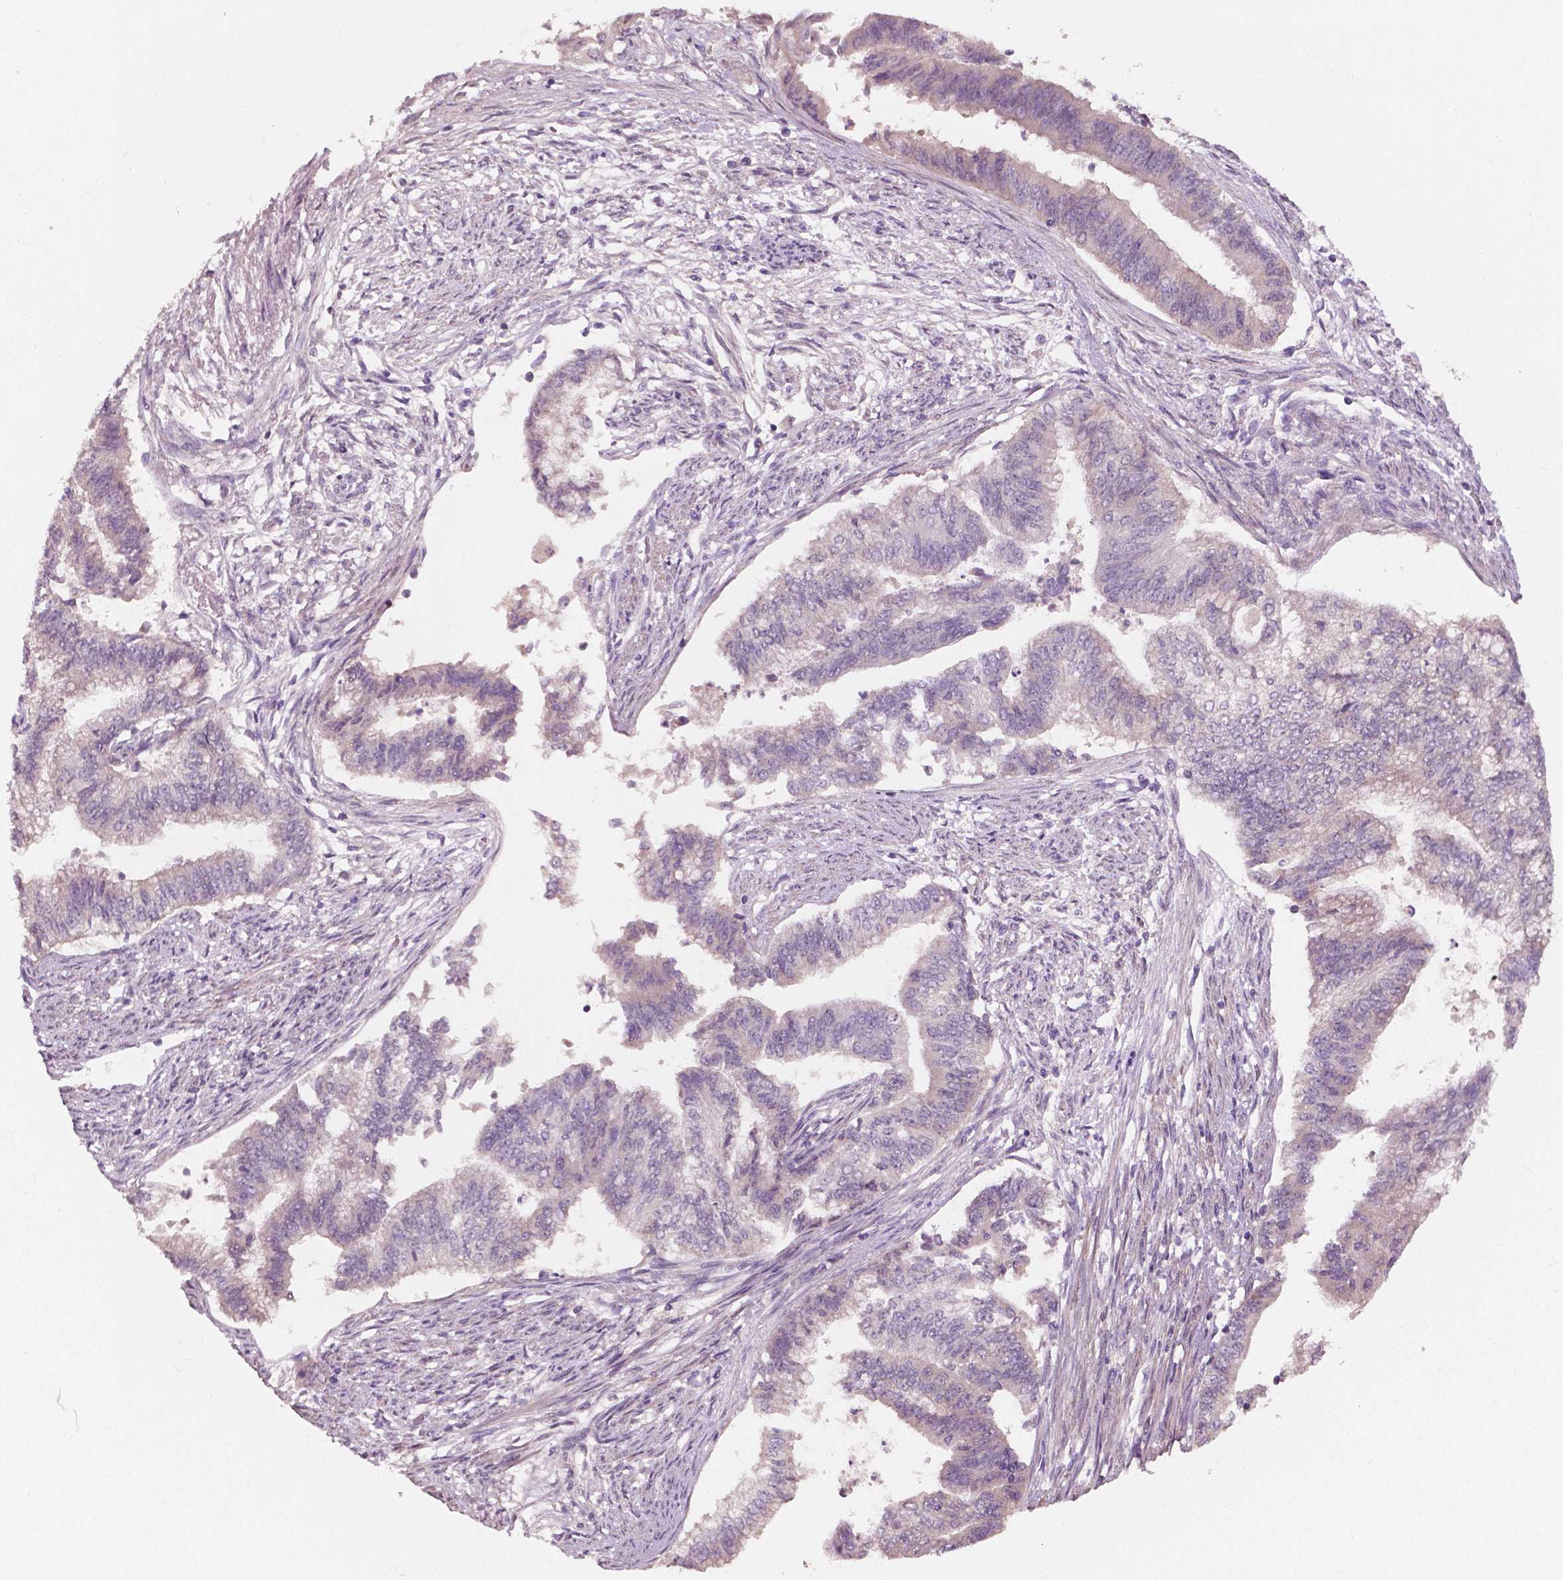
{"staining": {"intensity": "moderate", "quantity": "<25%", "location": "cytoplasmic/membranous"}, "tissue": "endometrial cancer", "cell_type": "Tumor cells", "image_type": "cancer", "snomed": [{"axis": "morphology", "description": "Adenocarcinoma, NOS"}, {"axis": "topography", "description": "Endometrium"}], "caption": "Immunohistochemical staining of endometrial cancer (adenocarcinoma) exhibits moderate cytoplasmic/membranous protein staining in about <25% of tumor cells. The staining was performed using DAB to visualize the protein expression in brown, while the nuclei were stained in blue with hematoxylin (Magnification: 20x).", "gene": "LSM14B", "patient": {"sex": "female", "age": 65}}